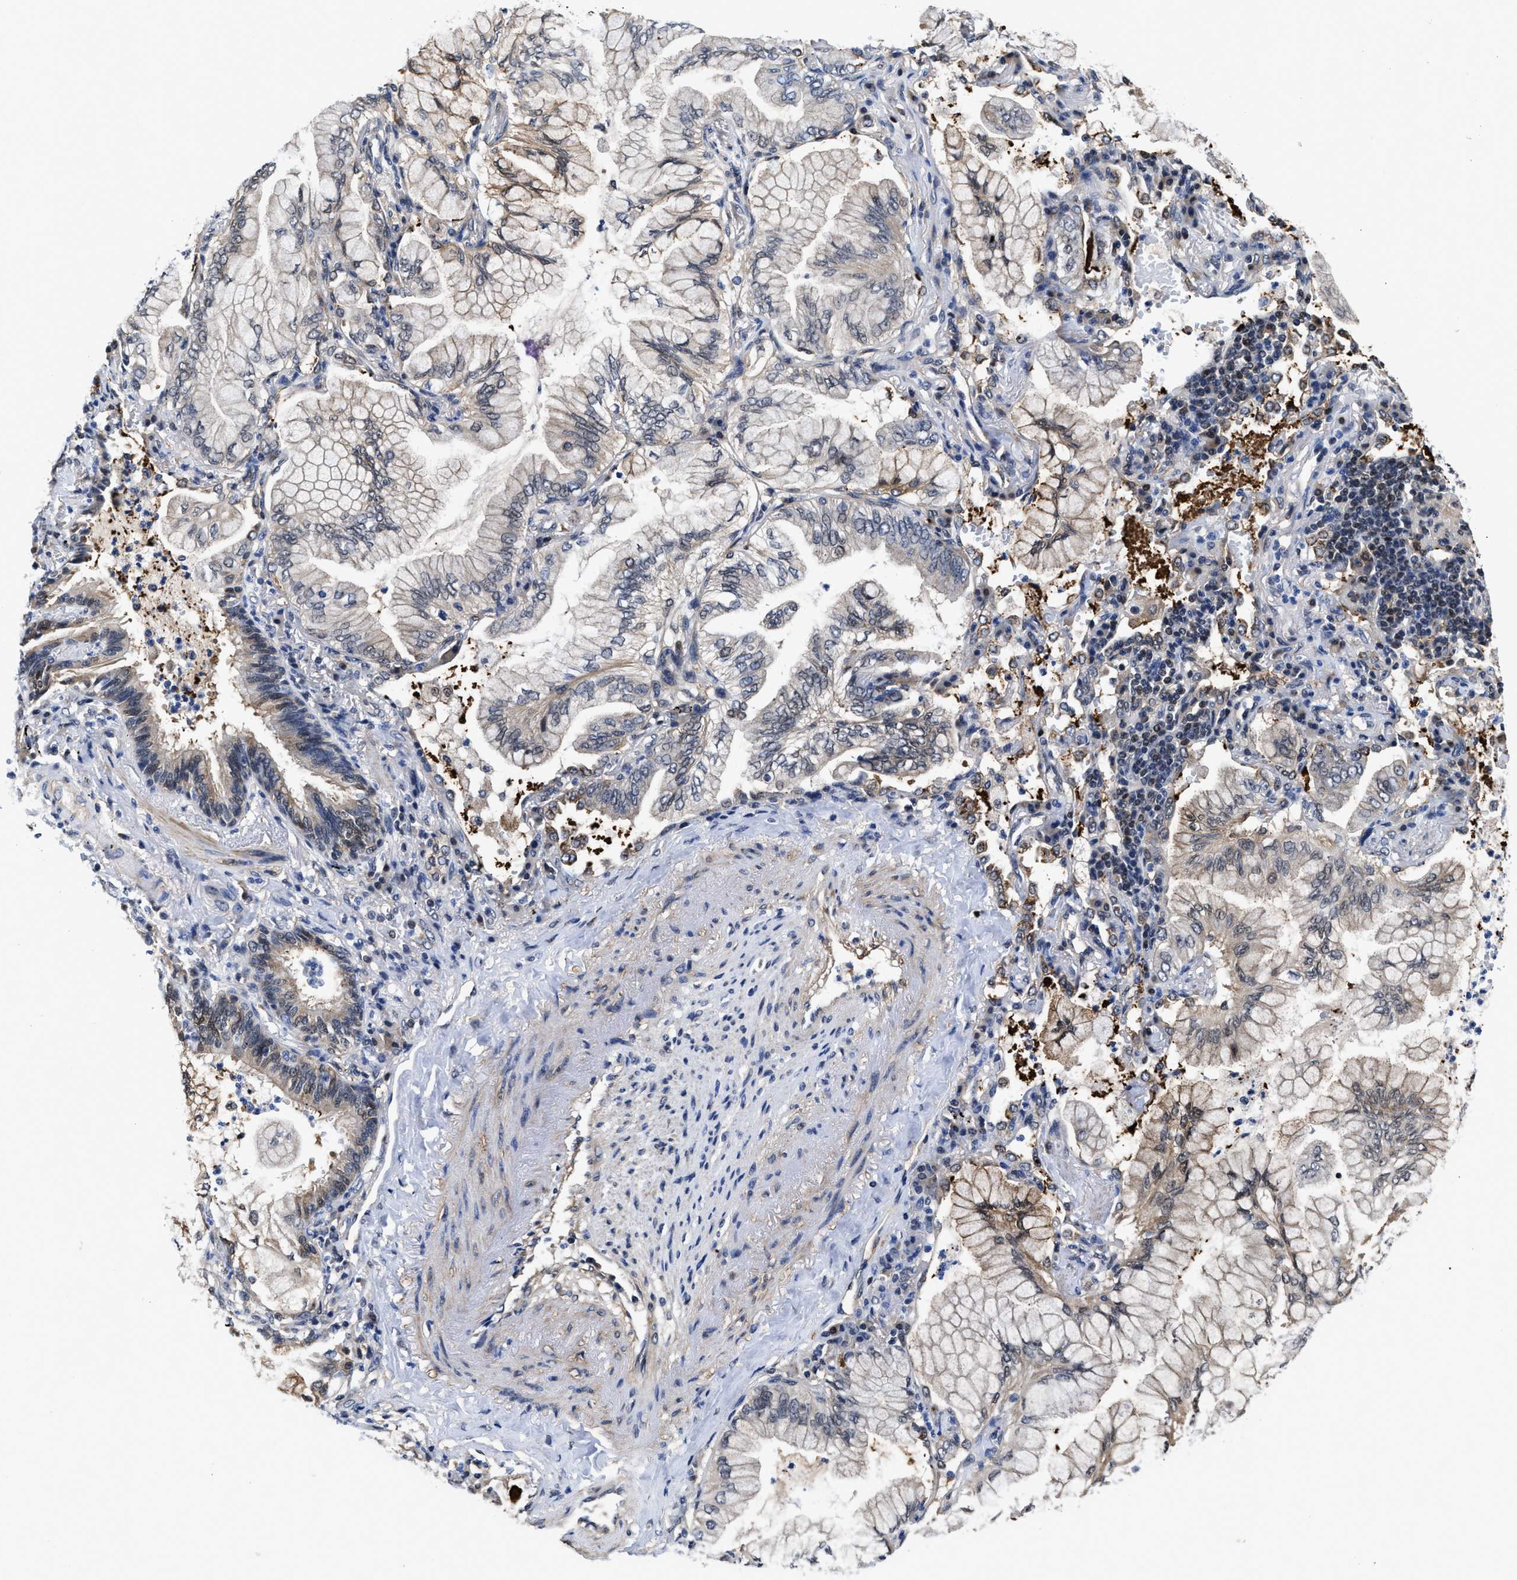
{"staining": {"intensity": "weak", "quantity": "<25%", "location": "cytoplasmic/membranous"}, "tissue": "lung cancer", "cell_type": "Tumor cells", "image_type": "cancer", "snomed": [{"axis": "morphology", "description": "Adenocarcinoma, NOS"}, {"axis": "topography", "description": "Lung"}], "caption": "Human adenocarcinoma (lung) stained for a protein using immunohistochemistry demonstrates no staining in tumor cells.", "gene": "KIF12", "patient": {"sex": "female", "age": 70}}